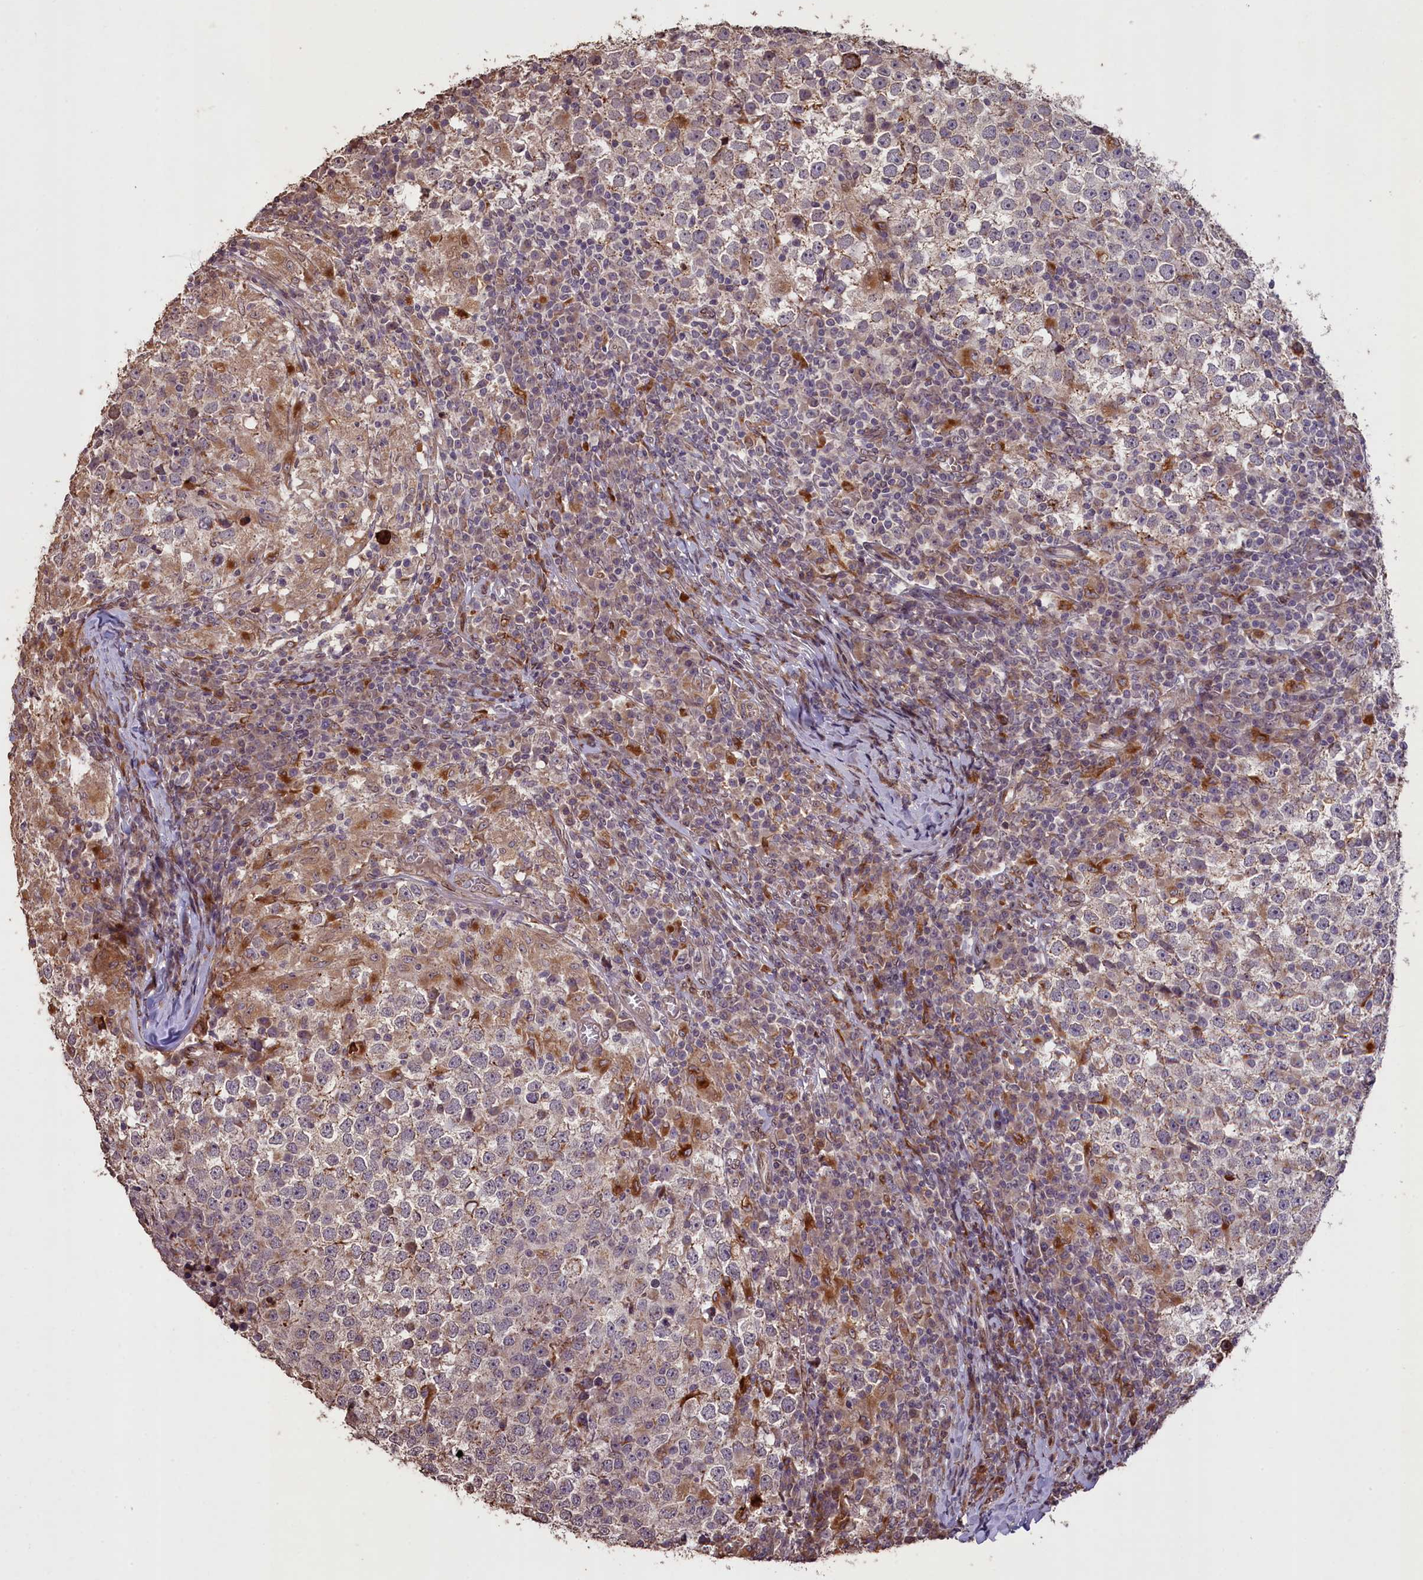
{"staining": {"intensity": "weak", "quantity": "<25%", "location": "cytoplasmic/membranous"}, "tissue": "testis cancer", "cell_type": "Tumor cells", "image_type": "cancer", "snomed": [{"axis": "morphology", "description": "Seminoma, NOS"}, {"axis": "topography", "description": "Testis"}], "caption": "Immunohistochemistry (IHC) of testis cancer reveals no positivity in tumor cells.", "gene": "SLC38A7", "patient": {"sex": "male", "age": 65}}